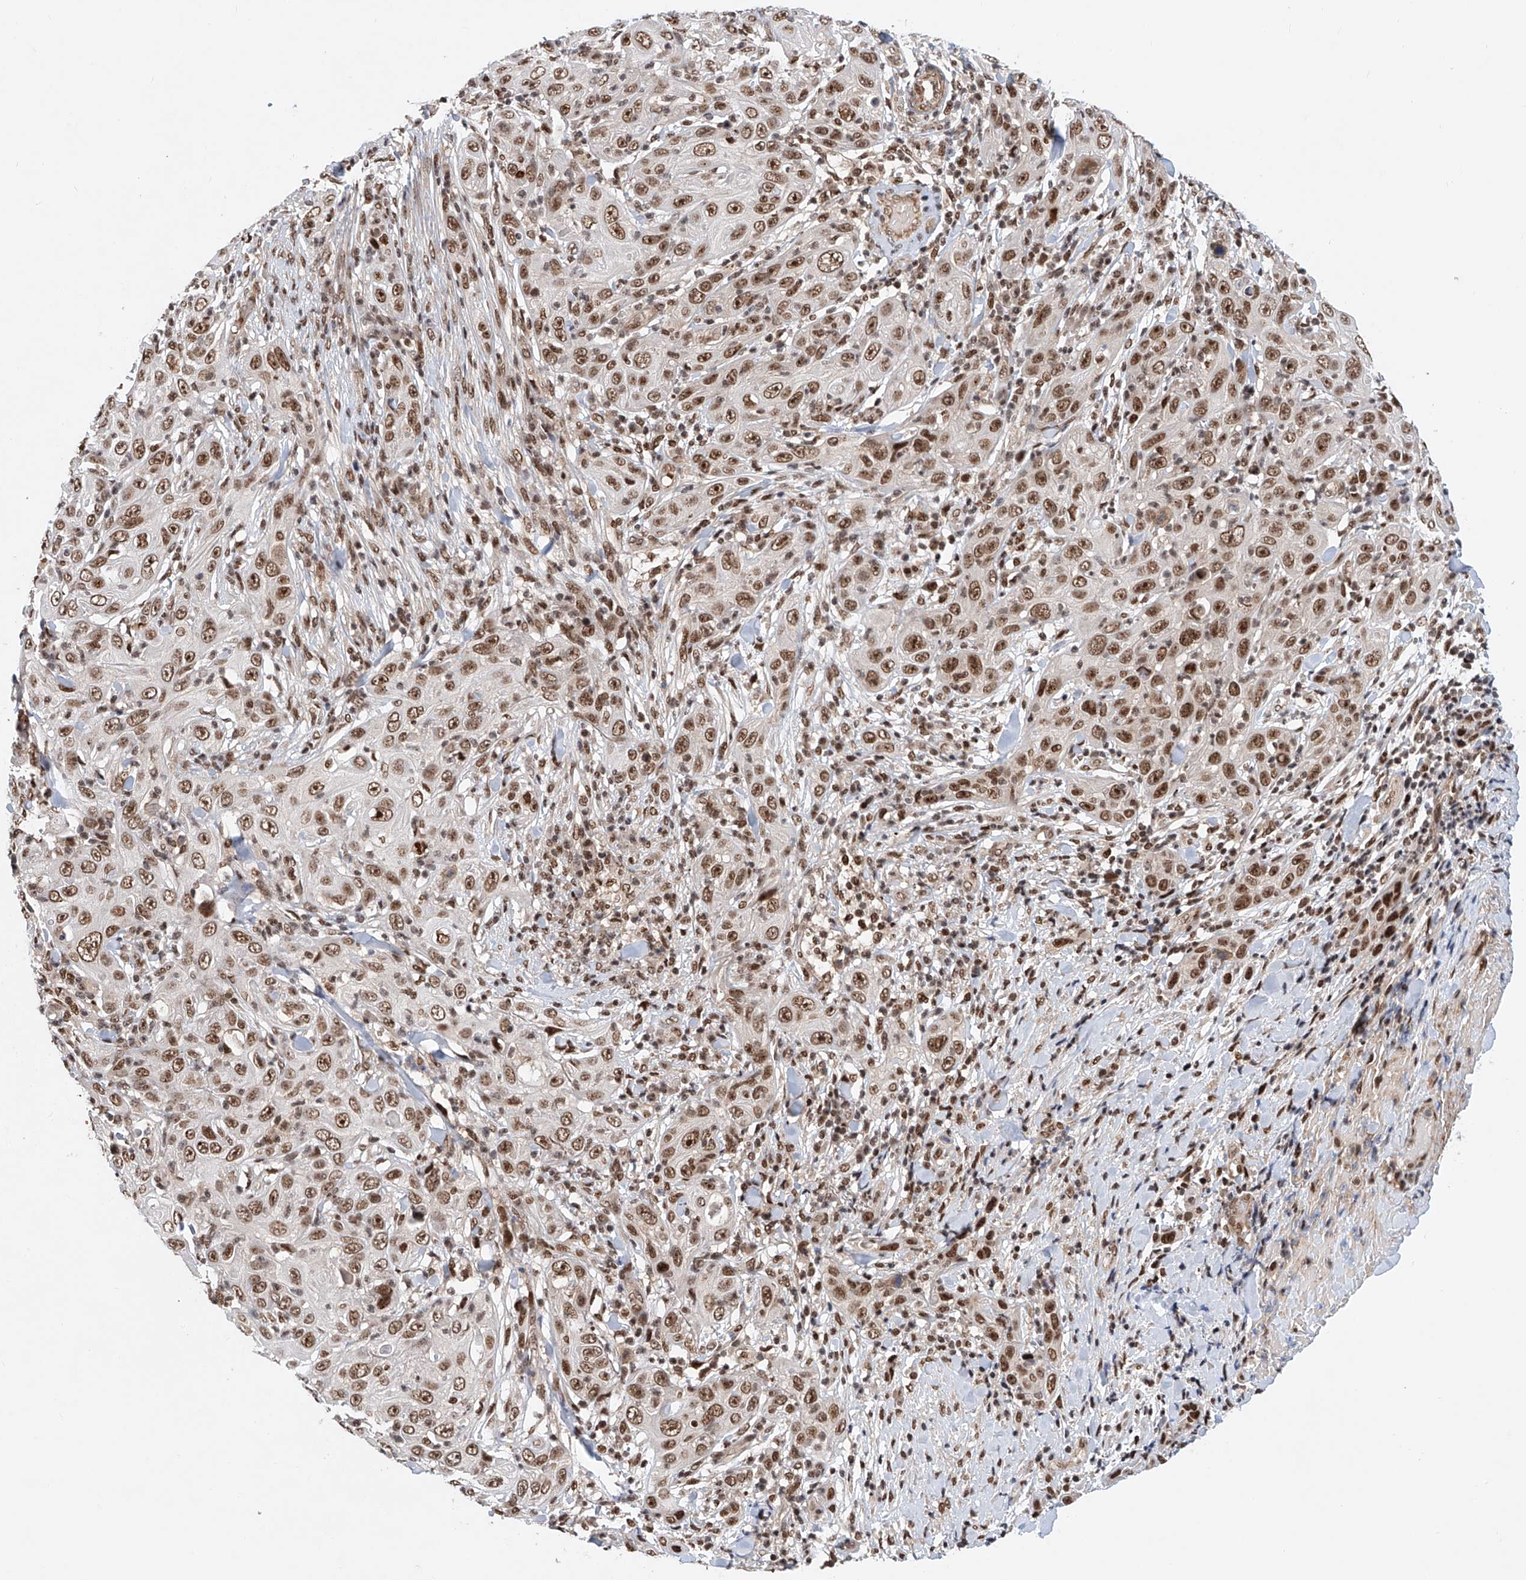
{"staining": {"intensity": "moderate", "quantity": ">75%", "location": "nuclear"}, "tissue": "skin cancer", "cell_type": "Tumor cells", "image_type": "cancer", "snomed": [{"axis": "morphology", "description": "Squamous cell carcinoma, NOS"}, {"axis": "topography", "description": "Skin"}], "caption": "A high-resolution micrograph shows immunohistochemistry (IHC) staining of skin cancer (squamous cell carcinoma), which shows moderate nuclear staining in approximately >75% of tumor cells.", "gene": "ZNF470", "patient": {"sex": "female", "age": 88}}